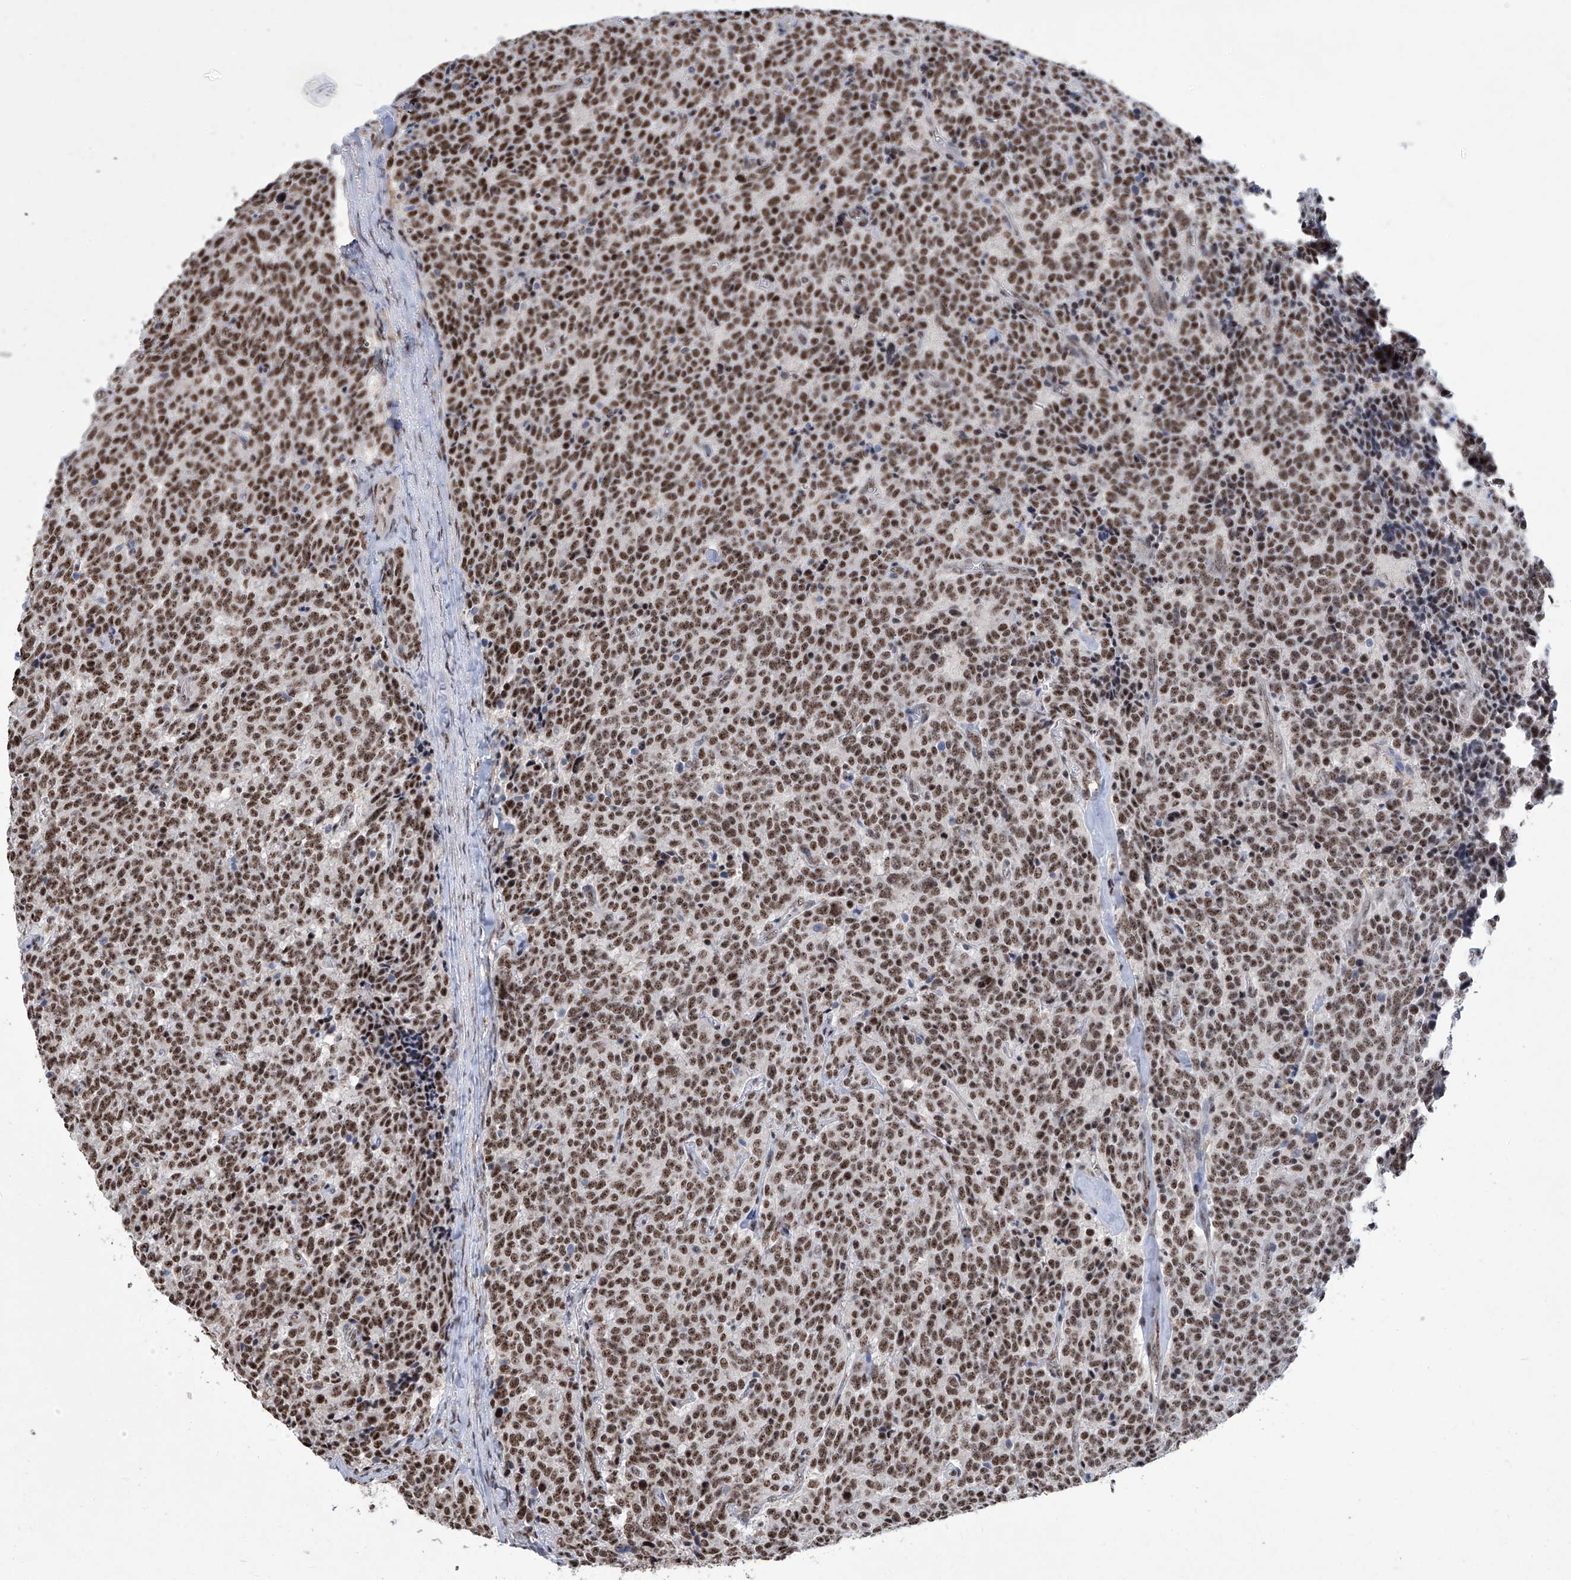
{"staining": {"intensity": "strong", "quantity": ">75%", "location": "nuclear"}, "tissue": "carcinoid", "cell_type": "Tumor cells", "image_type": "cancer", "snomed": [{"axis": "morphology", "description": "Carcinoid, malignant, NOS"}, {"axis": "topography", "description": "Lung"}], "caption": "Strong nuclear staining for a protein is appreciated in approximately >75% of tumor cells of carcinoid using immunohistochemistry.", "gene": "FBXL4", "patient": {"sex": "female", "age": 46}}